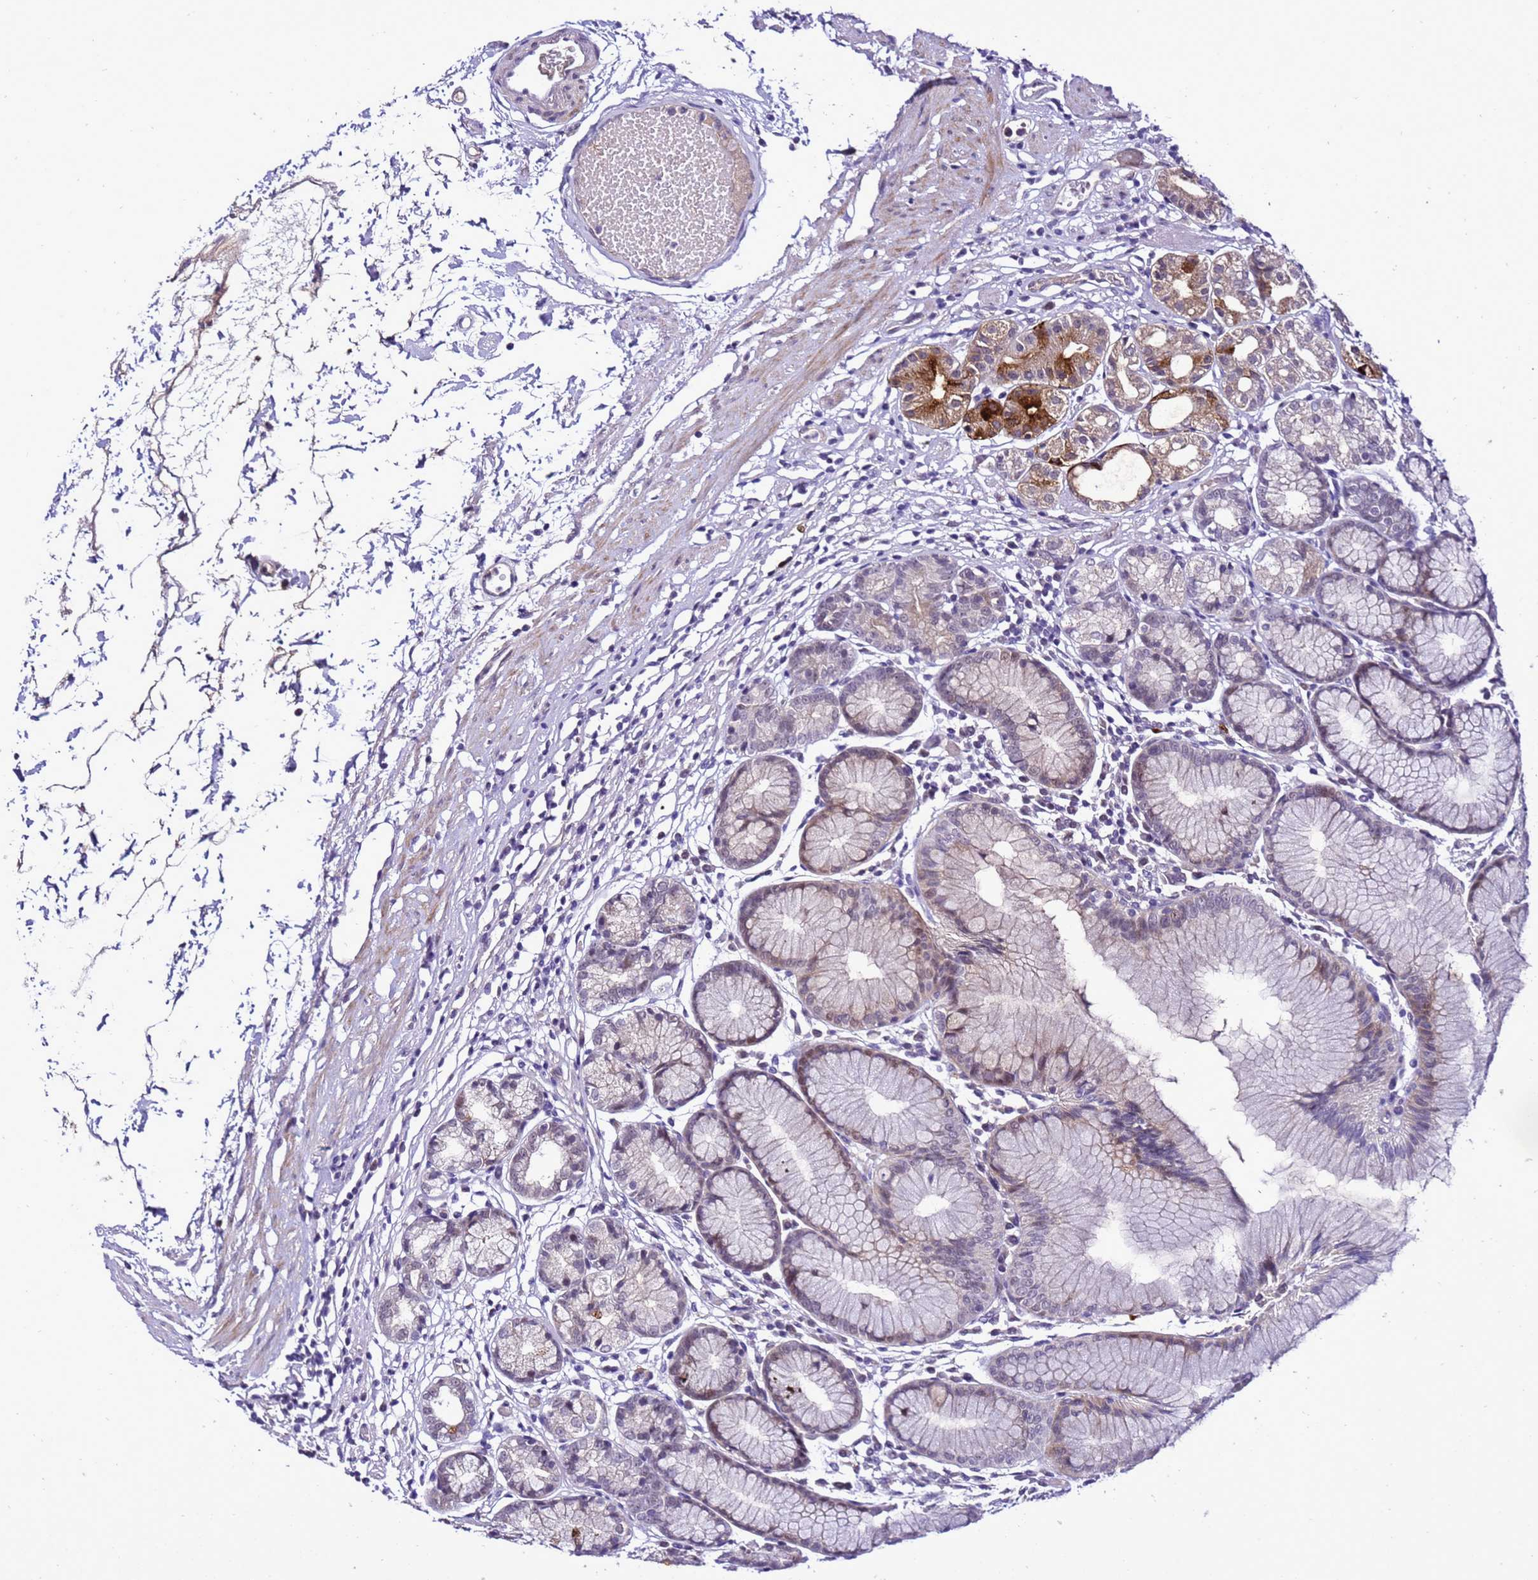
{"staining": {"intensity": "strong", "quantity": "25%-75%", "location": "cytoplasmic/membranous"}, "tissue": "stomach", "cell_type": "Glandular cells", "image_type": "normal", "snomed": [{"axis": "morphology", "description": "Normal tissue, NOS"}, {"axis": "topography", "description": "Stomach"}], "caption": "This is a micrograph of immunohistochemistry staining of benign stomach, which shows strong positivity in the cytoplasmic/membranous of glandular cells.", "gene": "C19orf47", "patient": {"sex": "female", "age": 57}}